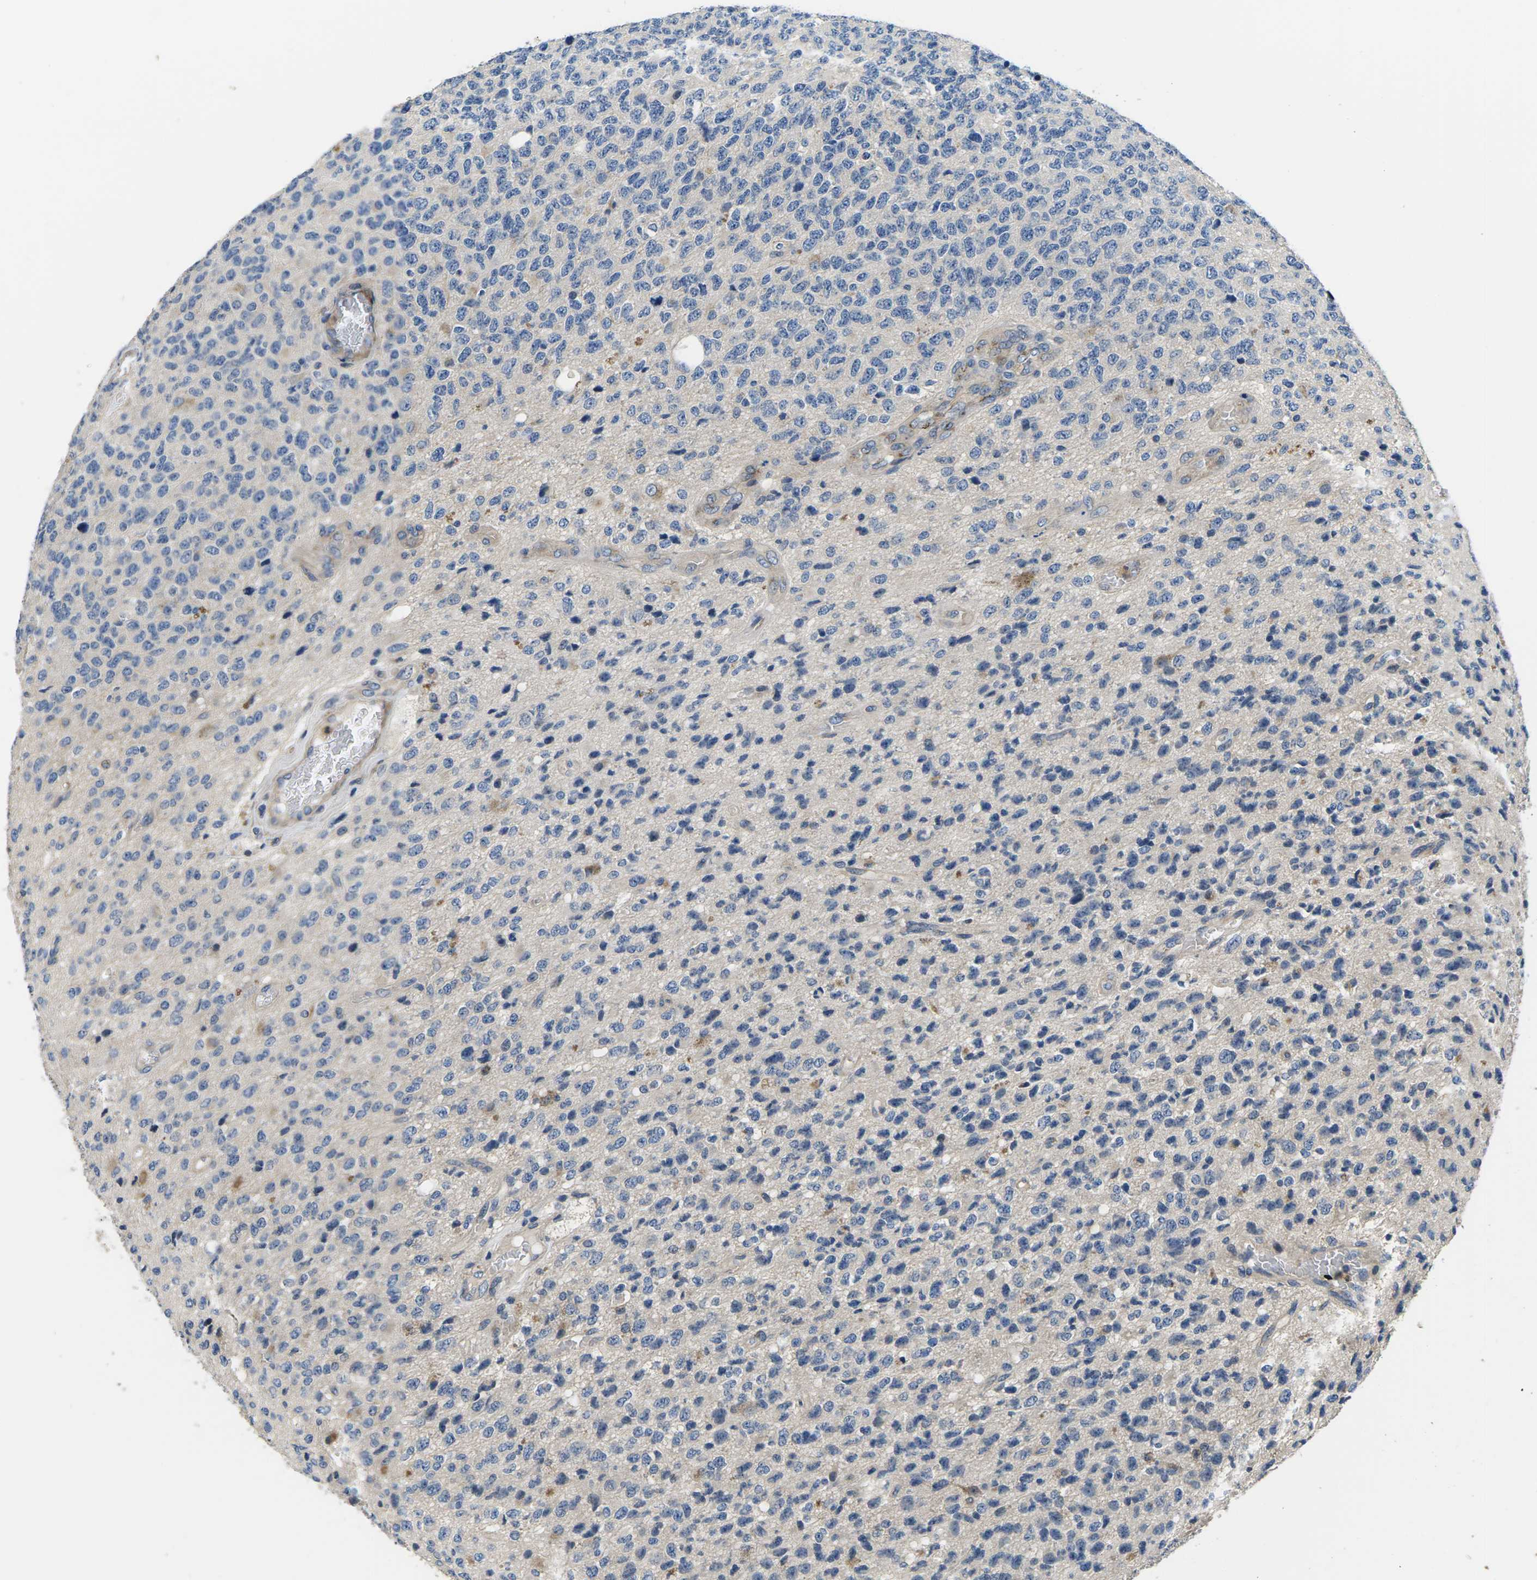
{"staining": {"intensity": "negative", "quantity": "none", "location": "none"}, "tissue": "glioma", "cell_type": "Tumor cells", "image_type": "cancer", "snomed": [{"axis": "morphology", "description": "Glioma, malignant, High grade"}, {"axis": "topography", "description": "pancreas cauda"}], "caption": "There is no significant staining in tumor cells of malignant glioma (high-grade). (Stains: DAB (3,3'-diaminobenzidine) immunohistochemistry (IHC) with hematoxylin counter stain, Microscopy: brightfield microscopy at high magnification).", "gene": "PLCE1", "patient": {"sex": "male", "age": 60}}